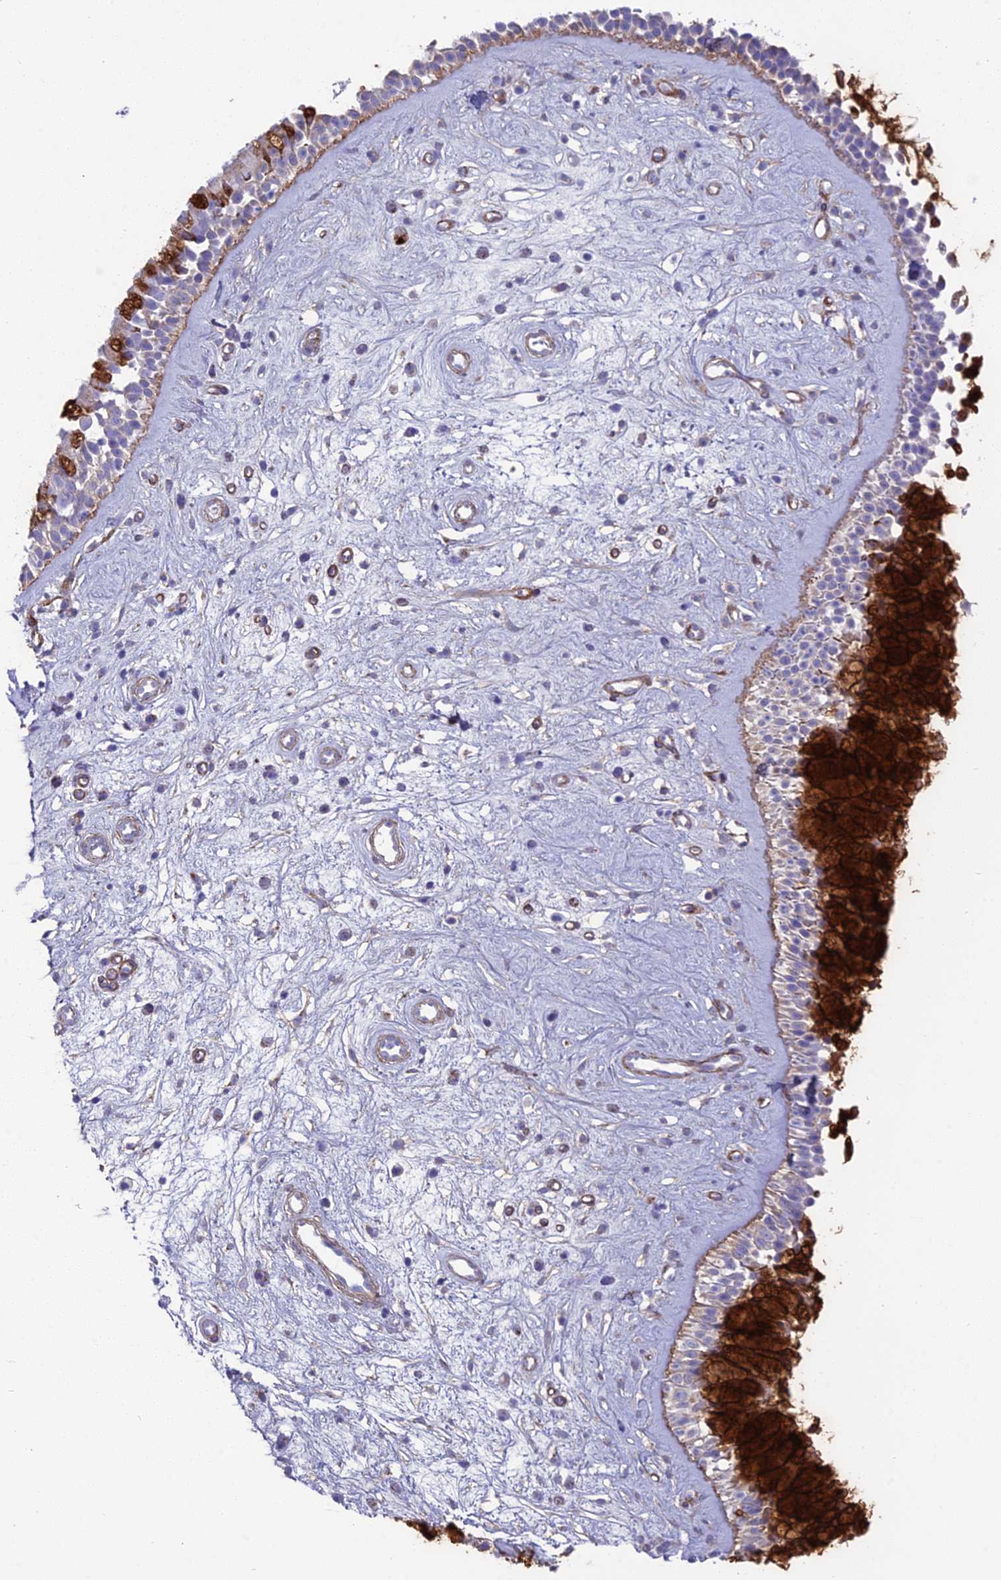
{"staining": {"intensity": "strong", "quantity": "<25%", "location": "cytoplasmic/membranous"}, "tissue": "nasopharynx", "cell_type": "Respiratory epithelial cells", "image_type": "normal", "snomed": [{"axis": "morphology", "description": "Normal tissue, NOS"}, {"axis": "topography", "description": "Nasopharynx"}], "caption": "The immunohistochemical stain highlights strong cytoplasmic/membranous staining in respiratory epithelial cells of normal nasopharynx. (brown staining indicates protein expression, while blue staining denotes nuclei).", "gene": "TNS1", "patient": {"sex": "male", "age": 32}}